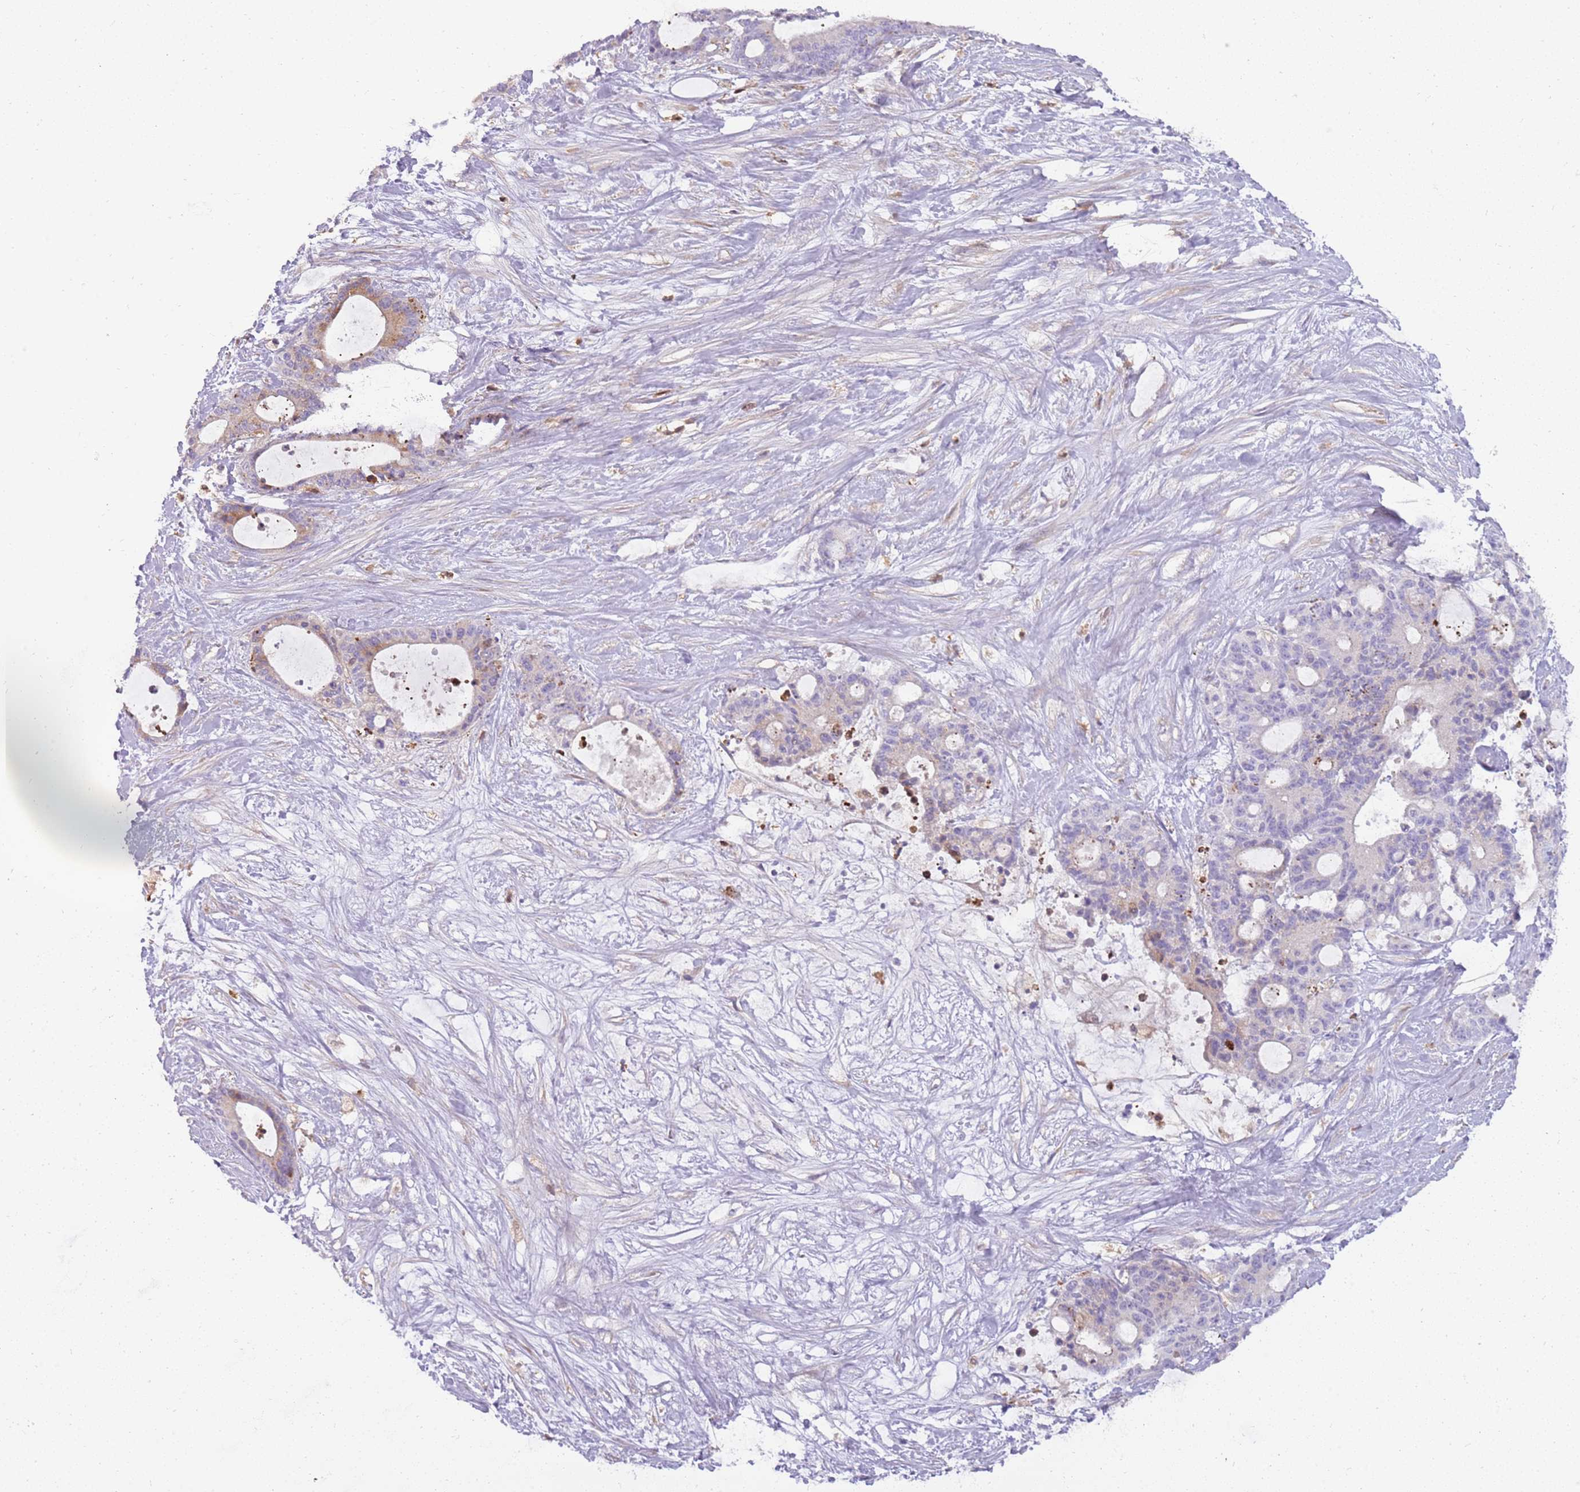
{"staining": {"intensity": "weak", "quantity": "<25%", "location": "cytoplasmic/membranous"}, "tissue": "liver cancer", "cell_type": "Tumor cells", "image_type": "cancer", "snomed": [{"axis": "morphology", "description": "Normal tissue, NOS"}, {"axis": "morphology", "description": "Cholangiocarcinoma"}, {"axis": "topography", "description": "Liver"}, {"axis": "topography", "description": "Peripheral nerve tissue"}], "caption": "Liver cancer (cholangiocarcinoma) was stained to show a protein in brown. There is no significant expression in tumor cells.", "gene": "DIPK1C", "patient": {"sex": "female", "age": 73}}